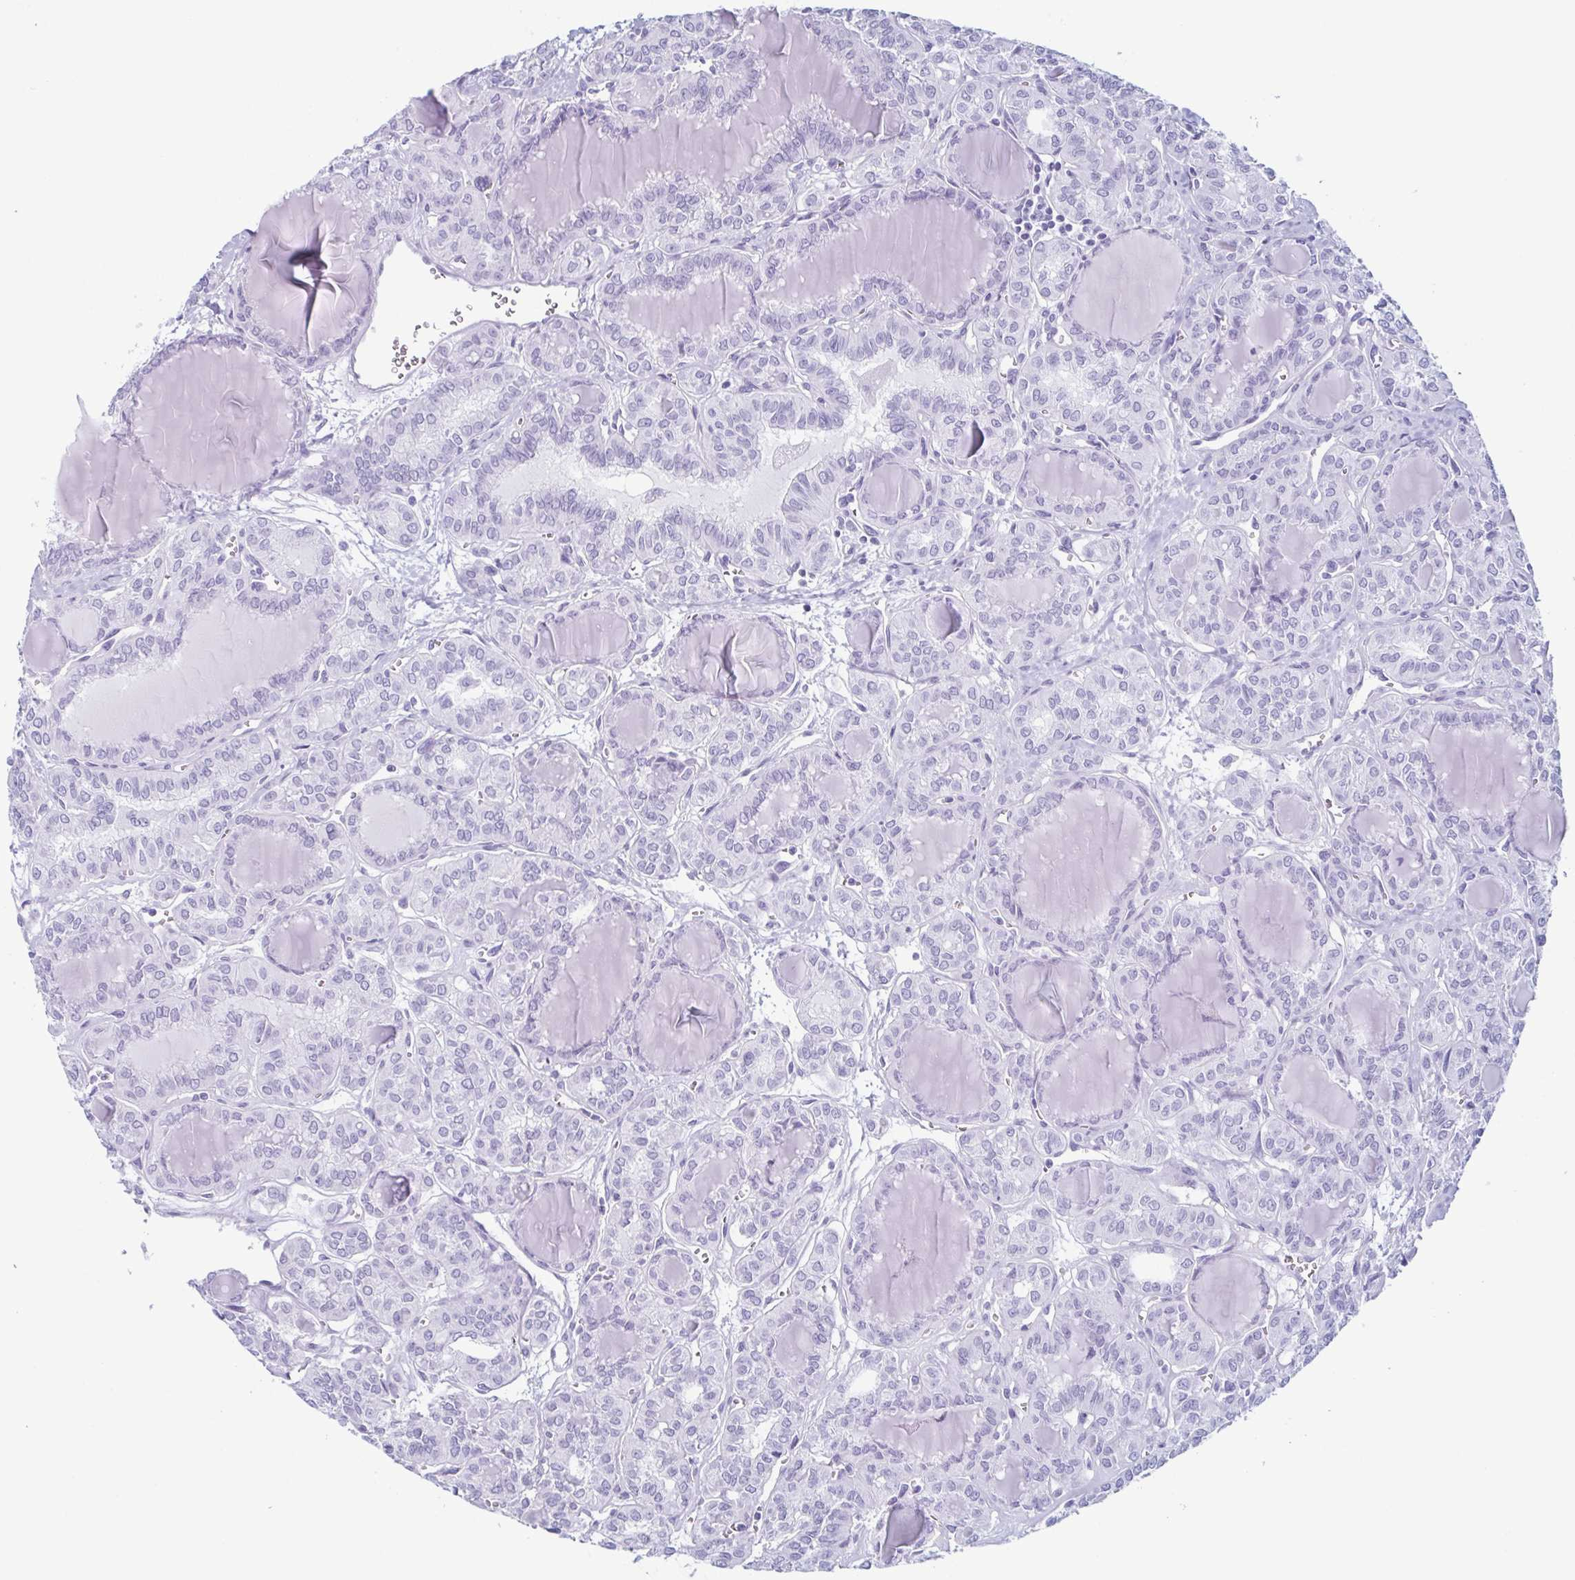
{"staining": {"intensity": "negative", "quantity": "none", "location": "none"}, "tissue": "thyroid cancer", "cell_type": "Tumor cells", "image_type": "cancer", "snomed": [{"axis": "morphology", "description": "Papillary adenocarcinoma, NOS"}, {"axis": "topography", "description": "Thyroid gland"}], "caption": "Micrograph shows no significant protein staining in tumor cells of thyroid cancer (papillary adenocarcinoma).", "gene": "ENKUR", "patient": {"sex": "female", "age": 41}}